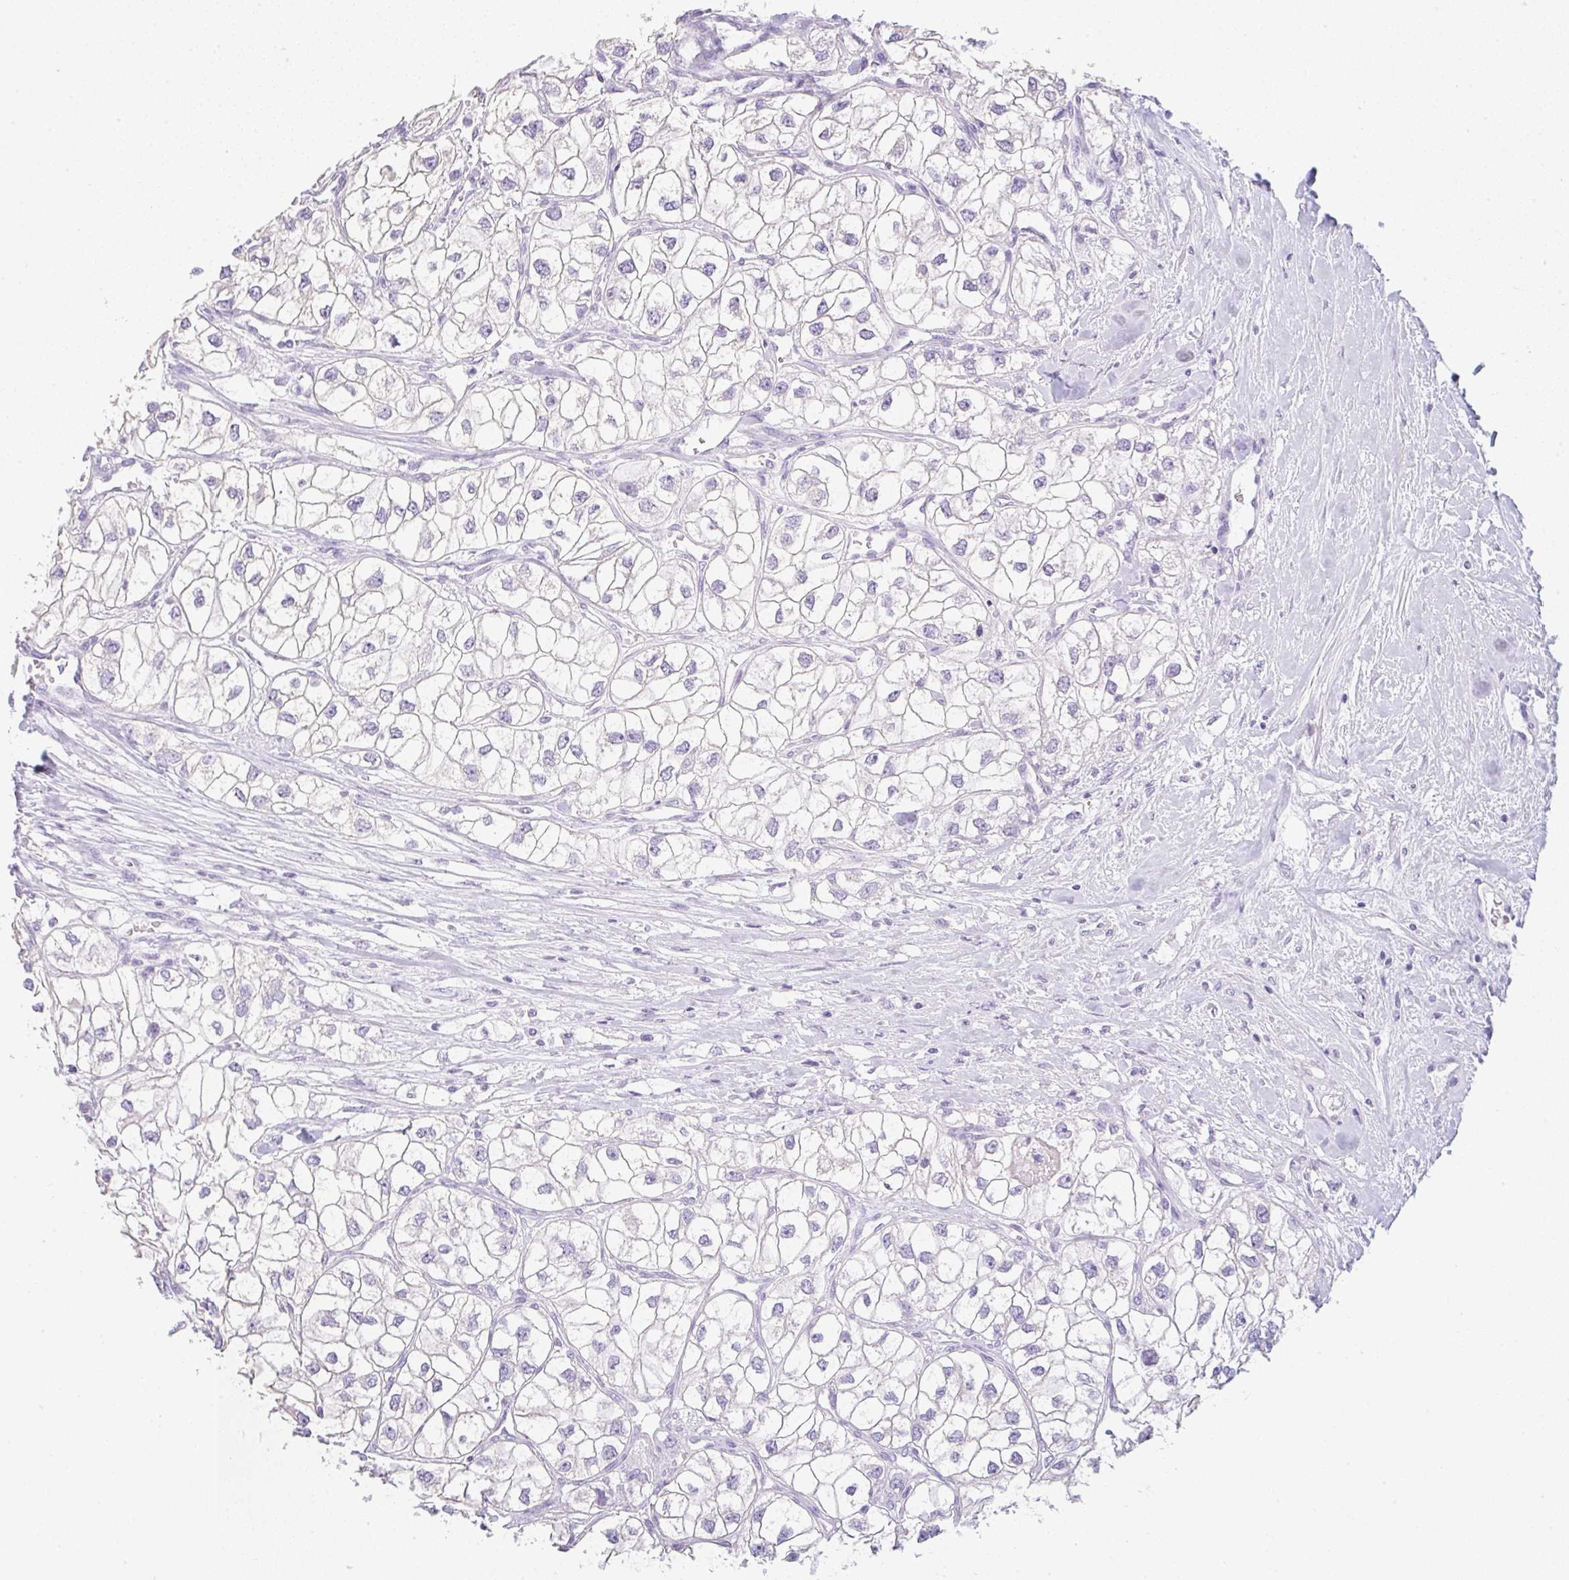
{"staining": {"intensity": "negative", "quantity": "none", "location": "none"}, "tissue": "renal cancer", "cell_type": "Tumor cells", "image_type": "cancer", "snomed": [{"axis": "morphology", "description": "Adenocarcinoma, NOS"}, {"axis": "topography", "description": "Kidney"}], "caption": "Tumor cells are negative for protein expression in human renal adenocarcinoma. The staining is performed using DAB brown chromogen with nuclei counter-stained in using hematoxylin.", "gene": "LPAR4", "patient": {"sex": "male", "age": 59}}